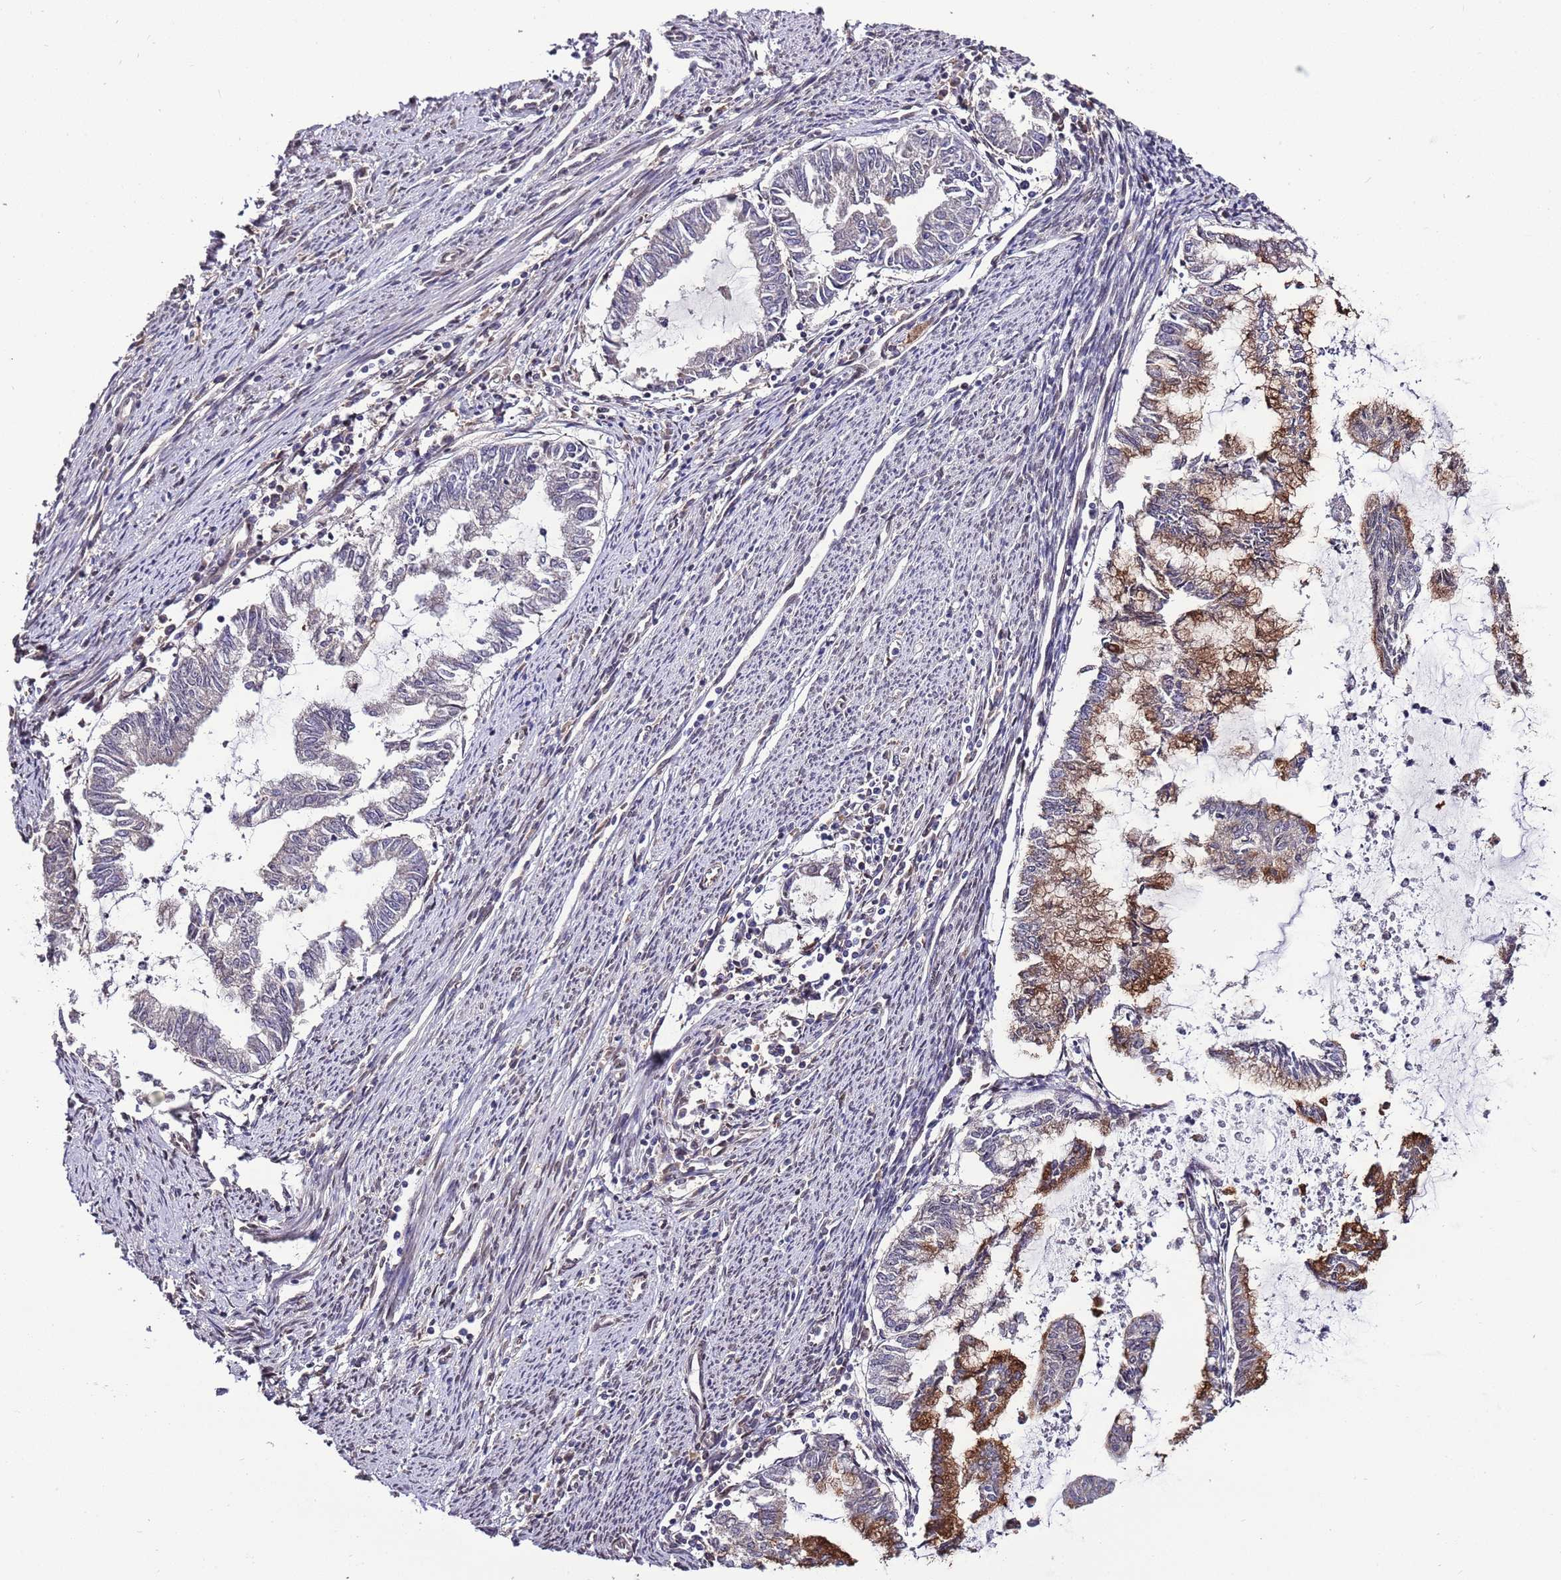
{"staining": {"intensity": "moderate", "quantity": "<25%", "location": "cytoplasmic/membranous"}, "tissue": "endometrial cancer", "cell_type": "Tumor cells", "image_type": "cancer", "snomed": [{"axis": "morphology", "description": "Adenocarcinoma, NOS"}, {"axis": "topography", "description": "Endometrium"}], "caption": "Tumor cells display low levels of moderate cytoplasmic/membranous staining in approximately <25% of cells in endometrial adenocarcinoma.", "gene": "ZNF665", "patient": {"sex": "female", "age": 79}}